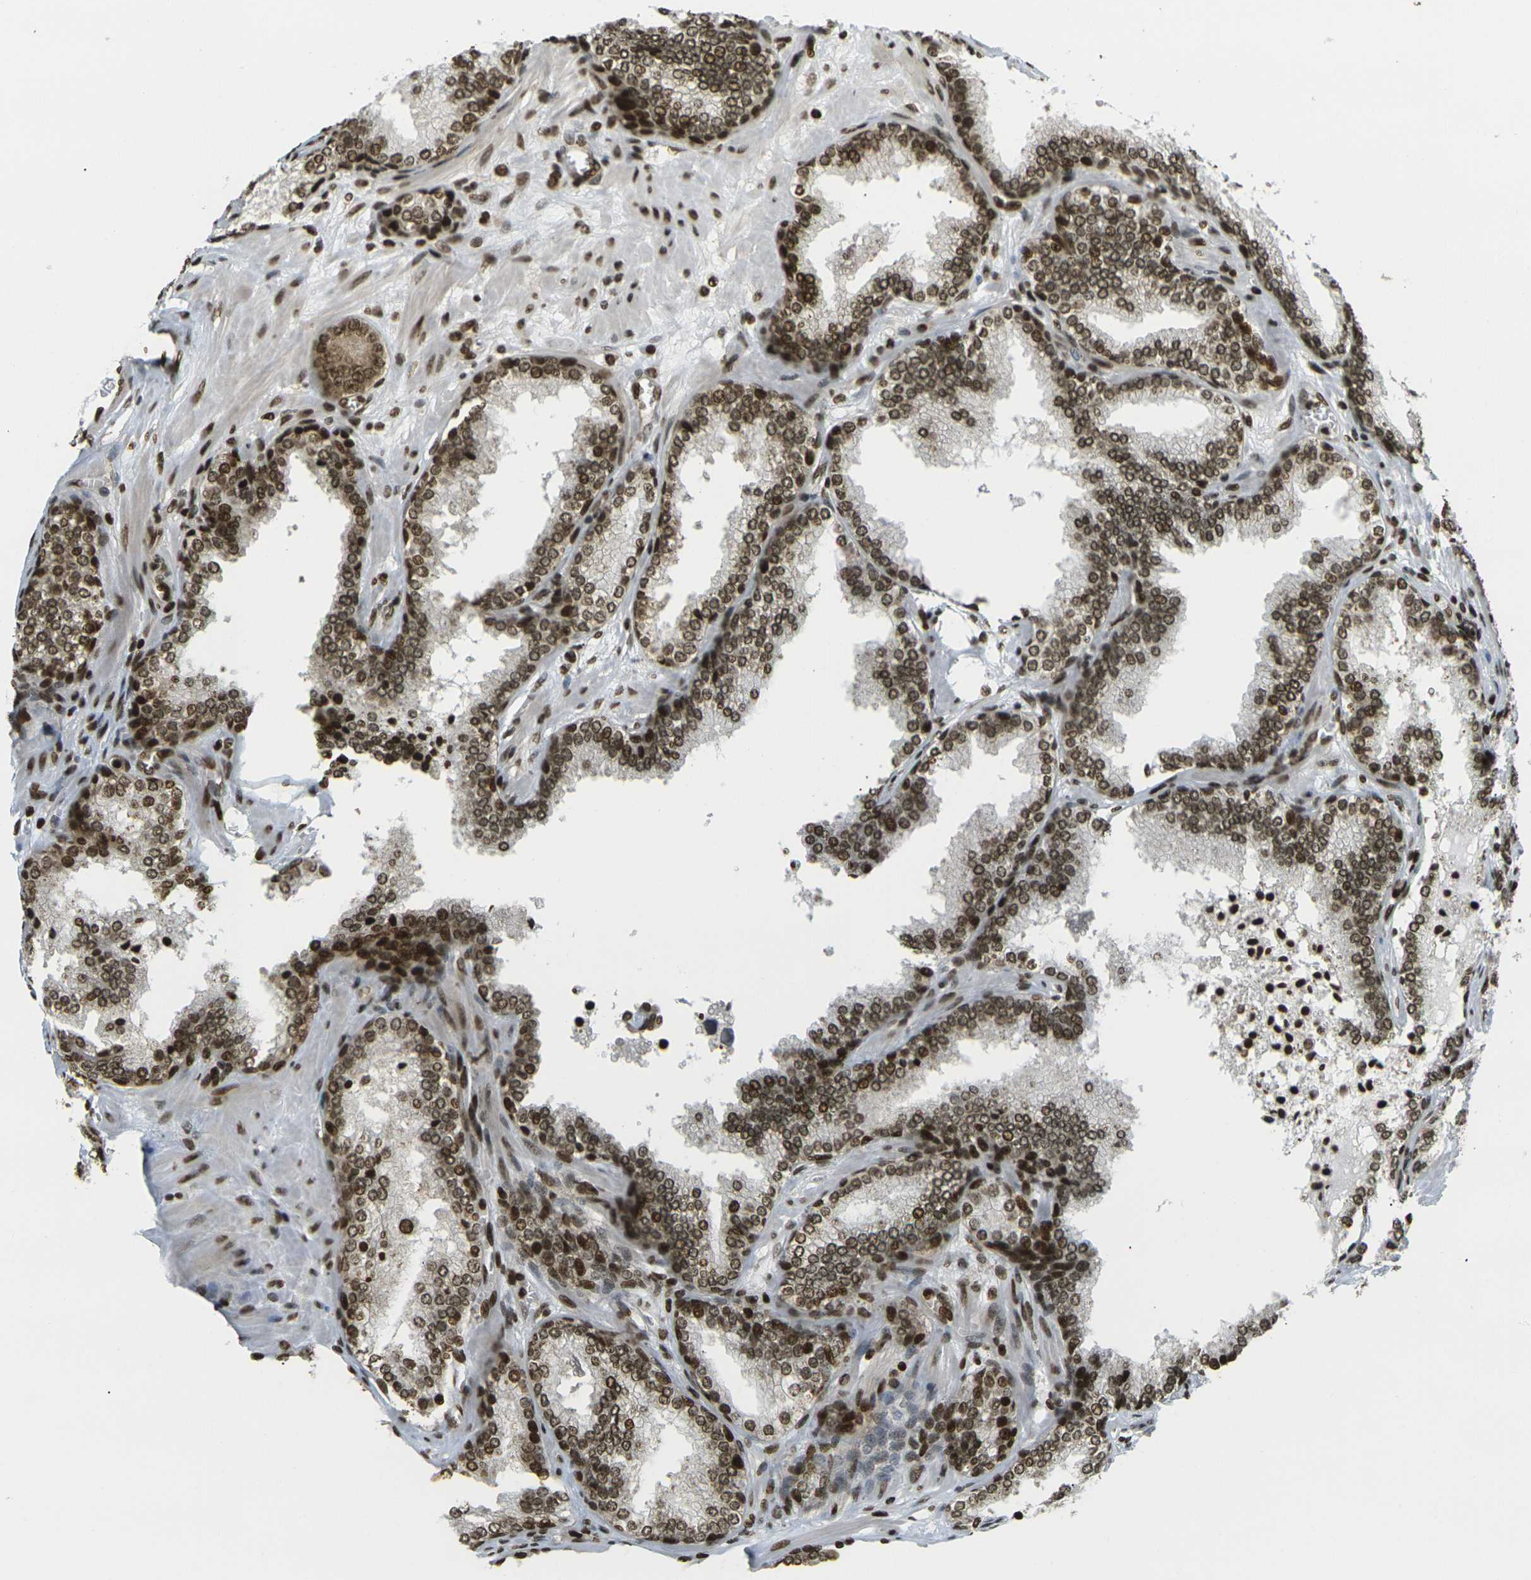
{"staining": {"intensity": "strong", "quantity": ">75%", "location": "cytoplasmic/membranous,nuclear"}, "tissue": "prostate cancer", "cell_type": "Tumor cells", "image_type": "cancer", "snomed": [{"axis": "morphology", "description": "Adenocarcinoma, Low grade"}, {"axis": "topography", "description": "Prostate"}], "caption": "There is high levels of strong cytoplasmic/membranous and nuclear expression in tumor cells of prostate adenocarcinoma (low-grade), as demonstrated by immunohistochemical staining (brown color).", "gene": "RUVBL2", "patient": {"sex": "male", "age": 60}}